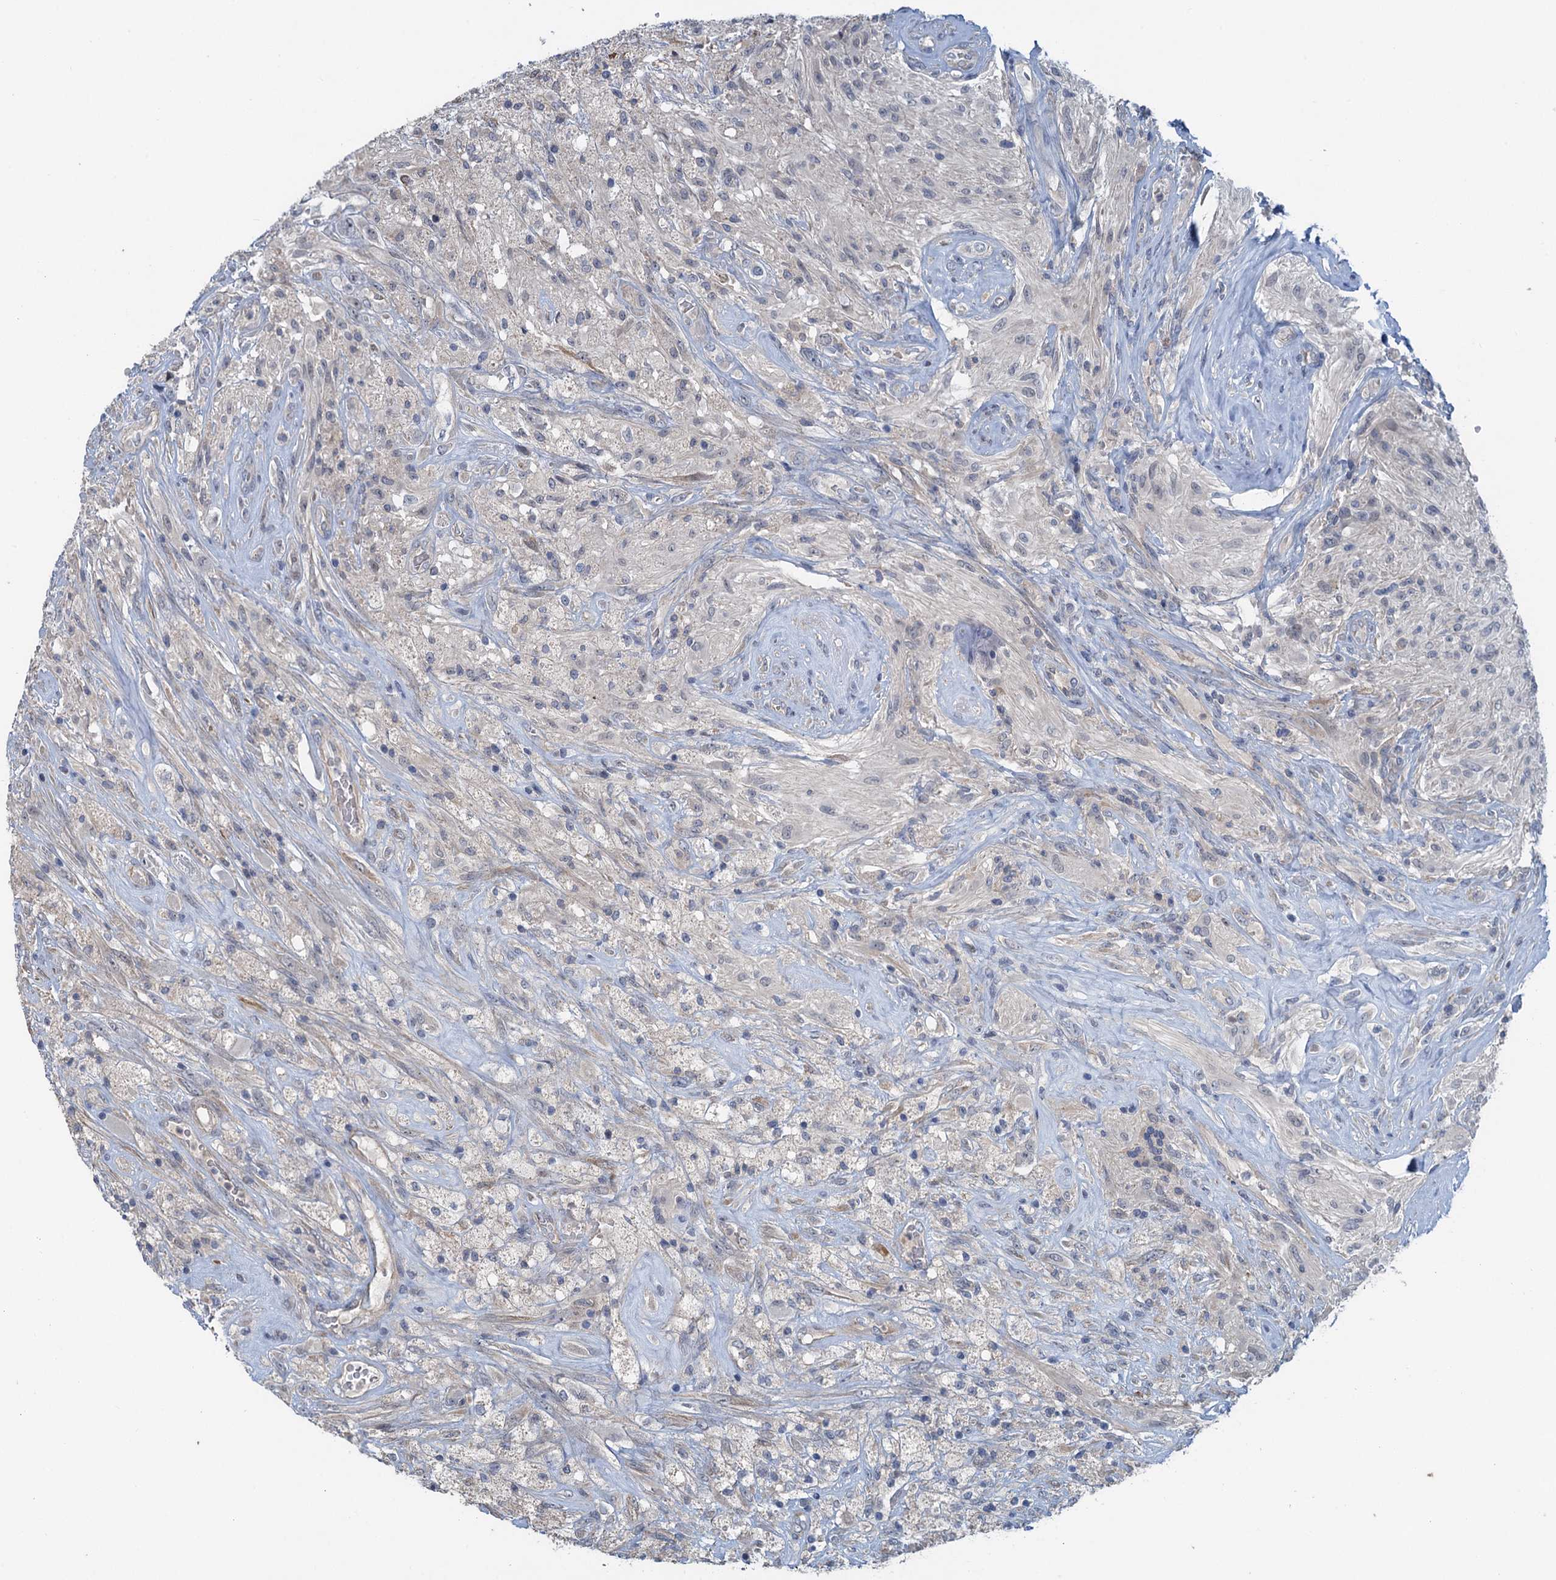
{"staining": {"intensity": "negative", "quantity": "none", "location": "none"}, "tissue": "glioma", "cell_type": "Tumor cells", "image_type": "cancer", "snomed": [{"axis": "morphology", "description": "Glioma, malignant, High grade"}, {"axis": "topography", "description": "Brain"}], "caption": "Glioma stained for a protein using immunohistochemistry displays no expression tumor cells.", "gene": "MYO16", "patient": {"sex": "male", "age": 56}}